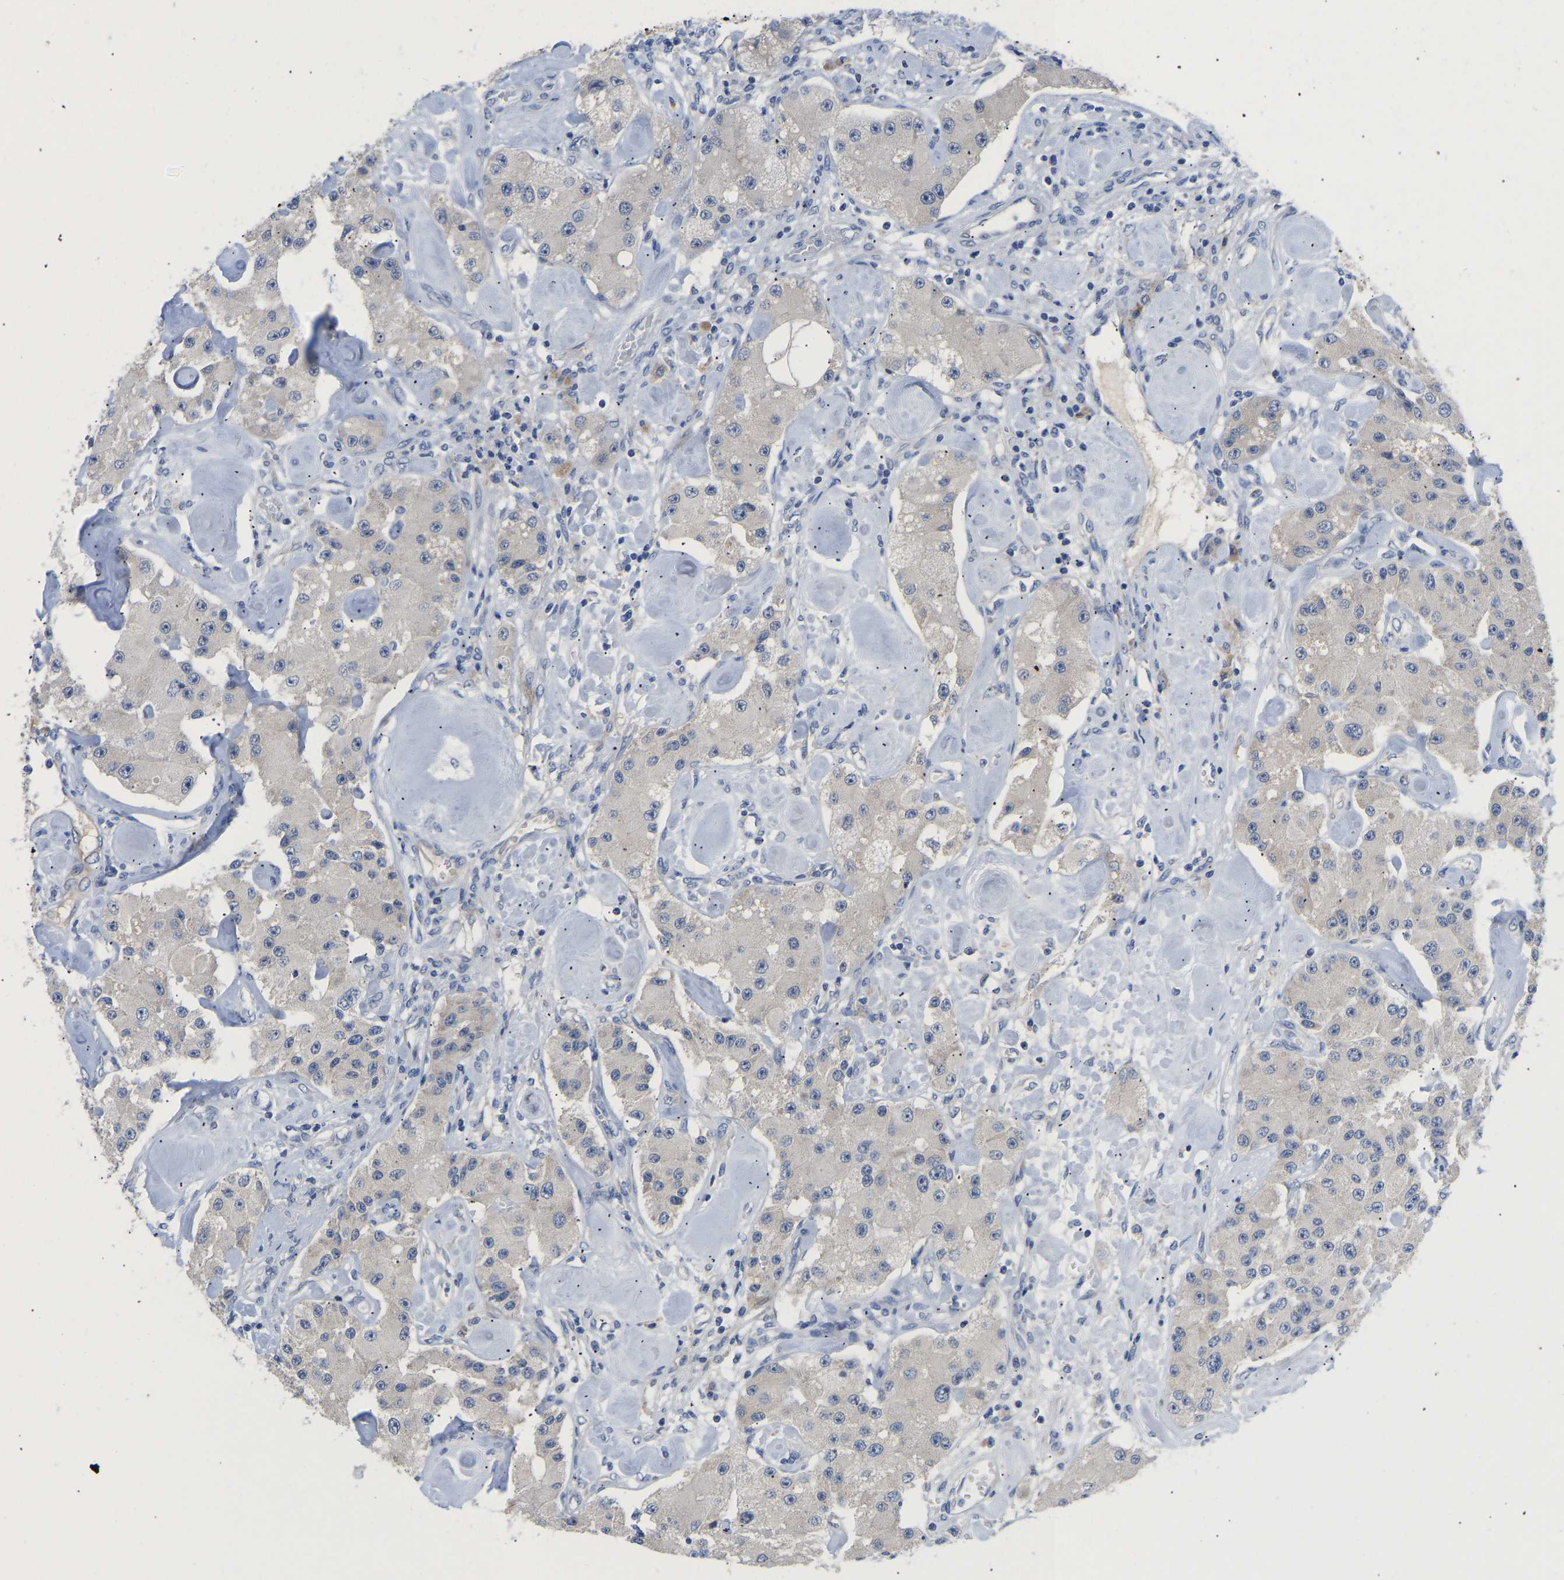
{"staining": {"intensity": "negative", "quantity": "none", "location": "none"}, "tissue": "carcinoid", "cell_type": "Tumor cells", "image_type": "cancer", "snomed": [{"axis": "morphology", "description": "Carcinoid, malignant, NOS"}, {"axis": "topography", "description": "Pancreas"}], "caption": "High power microscopy histopathology image of an immunohistochemistry photomicrograph of malignant carcinoid, revealing no significant expression in tumor cells. (IHC, brightfield microscopy, high magnification).", "gene": "ABCA10", "patient": {"sex": "male", "age": 41}}